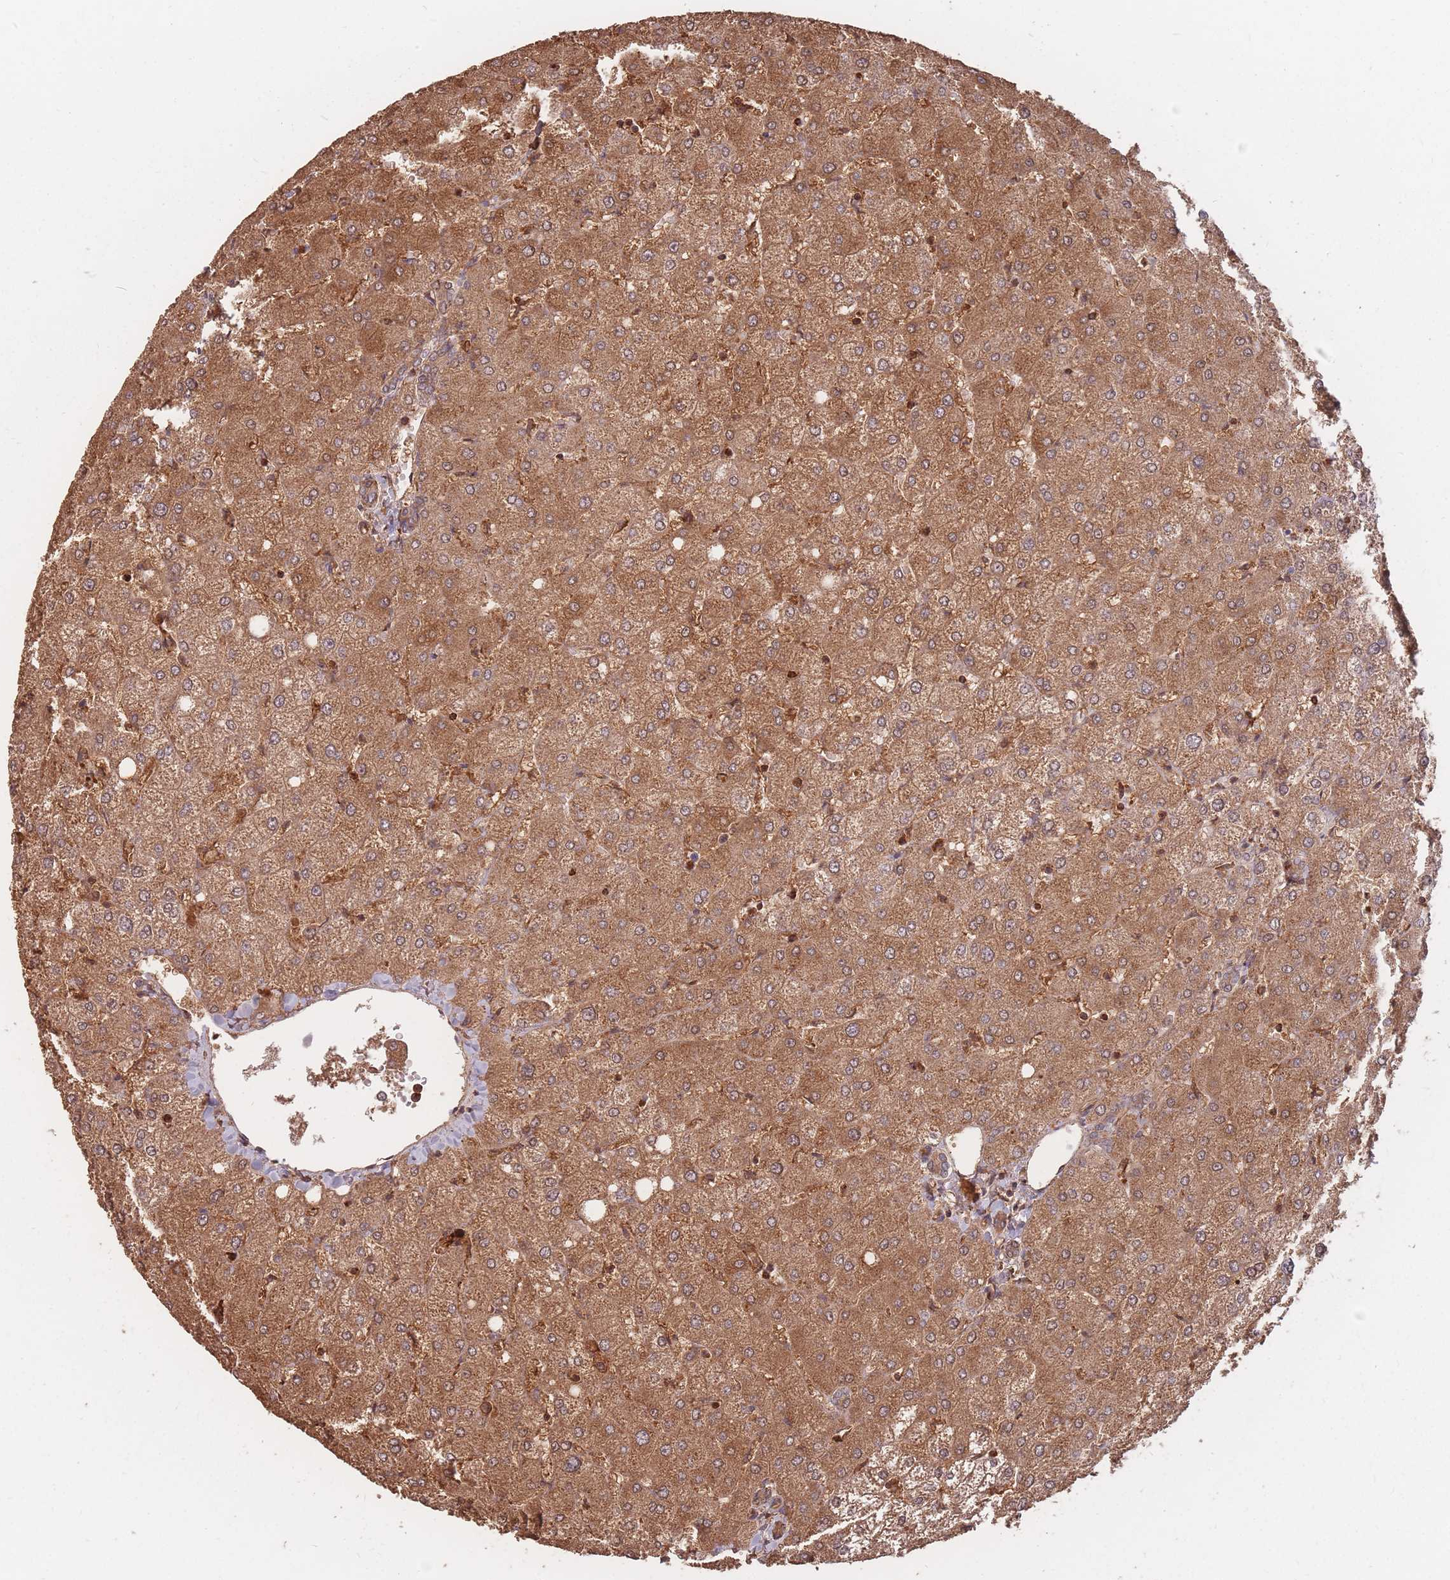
{"staining": {"intensity": "moderate", "quantity": ">75%", "location": "cytoplasmic/membranous"}, "tissue": "liver", "cell_type": "Cholangiocytes", "image_type": "normal", "snomed": [{"axis": "morphology", "description": "Normal tissue, NOS"}, {"axis": "topography", "description": "Liver"}], "caption": "Protein expression analysis of normal human liver reveals moderate cytoplasmic/membranous staining in approximately >75% of cholangiocytes.", "gene": "PLS3", "patient": {"sex": "female", "age": 54}}